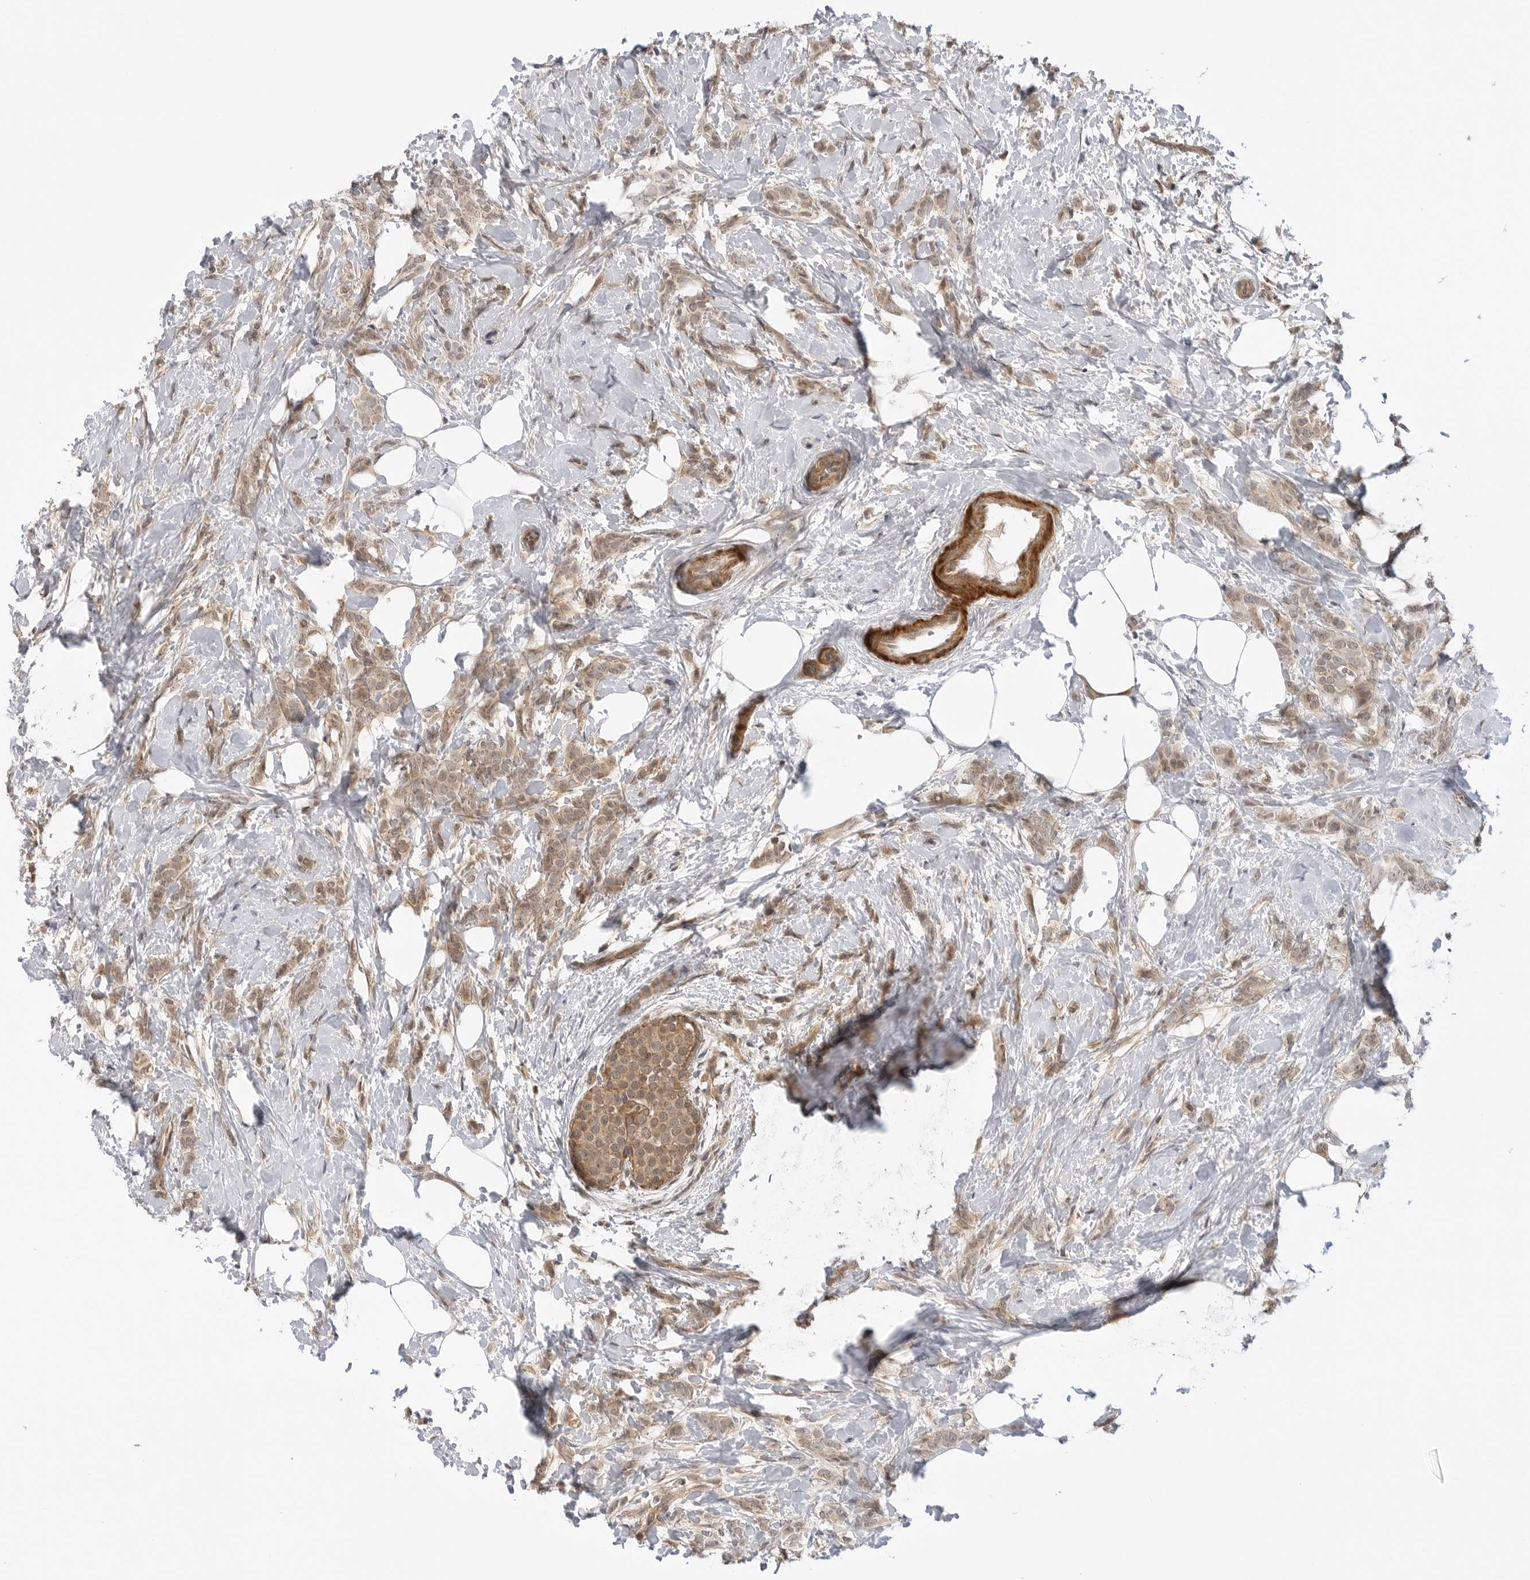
{"staining": {"intensity": "weak", "quantity": ">75%", "location": "cytoplasmic/membranous,nuclear"}, "tissue": "breast cancer", "cell_type": "Tumor cells", "image_type": "cancer", "snomed": [{"axis": "morphology", "description": "Lobular carcinoma, in situ"}, {"axis": "morphology", "description": "Lobular carcinoma"}, {"axis": "topography", "description": "Breast"}], "caption": "Human breast lobular carcinoma in situ stained with a protein marker shows weak staining in tumor cells.", "gene": "MAP2K5", "patient": {"sex": "female", "age": 41}}